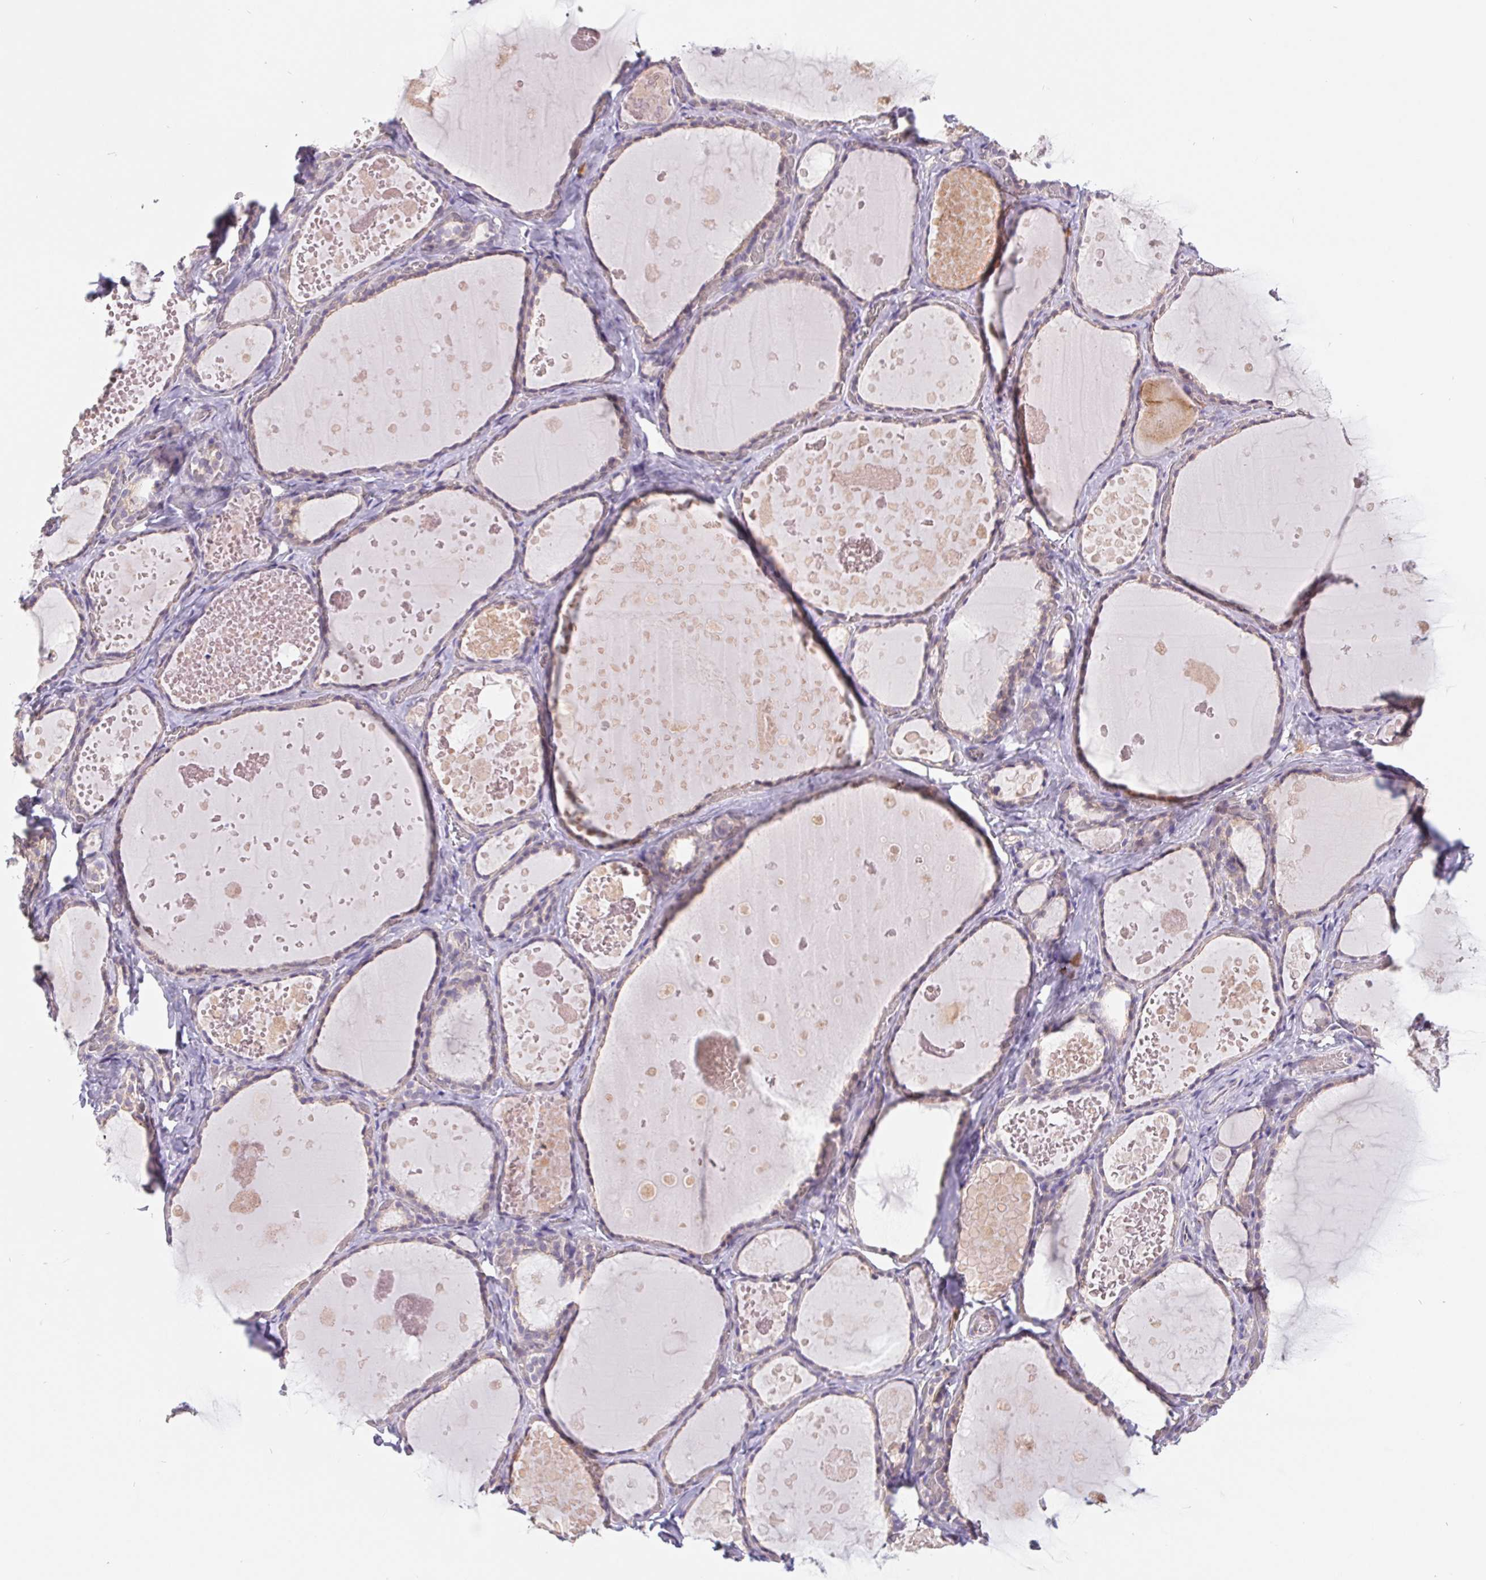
{"staining": {"intensity": "weak", "quantity": "<25%", "location": "cytoplasmic/membranous"}, "tissue": "thyroid gland", "cell_type": "Glandular cells", "image_type": "normal", "snomed": [{"axis": "morphology", "description": "Normal tissue, NOS"}, {"axis": "topography", "description": "Thyroid gland"}], "caption": "Immunohistochemistry (IHC) image of benign thyroid gland: thyroid gland stained with DAB (3,3'-diaminobenzidine) reveals no significant protein positivity in glandular cells.", "gene": "EMC6", "patient": {"sex": "female", "age": 56}}